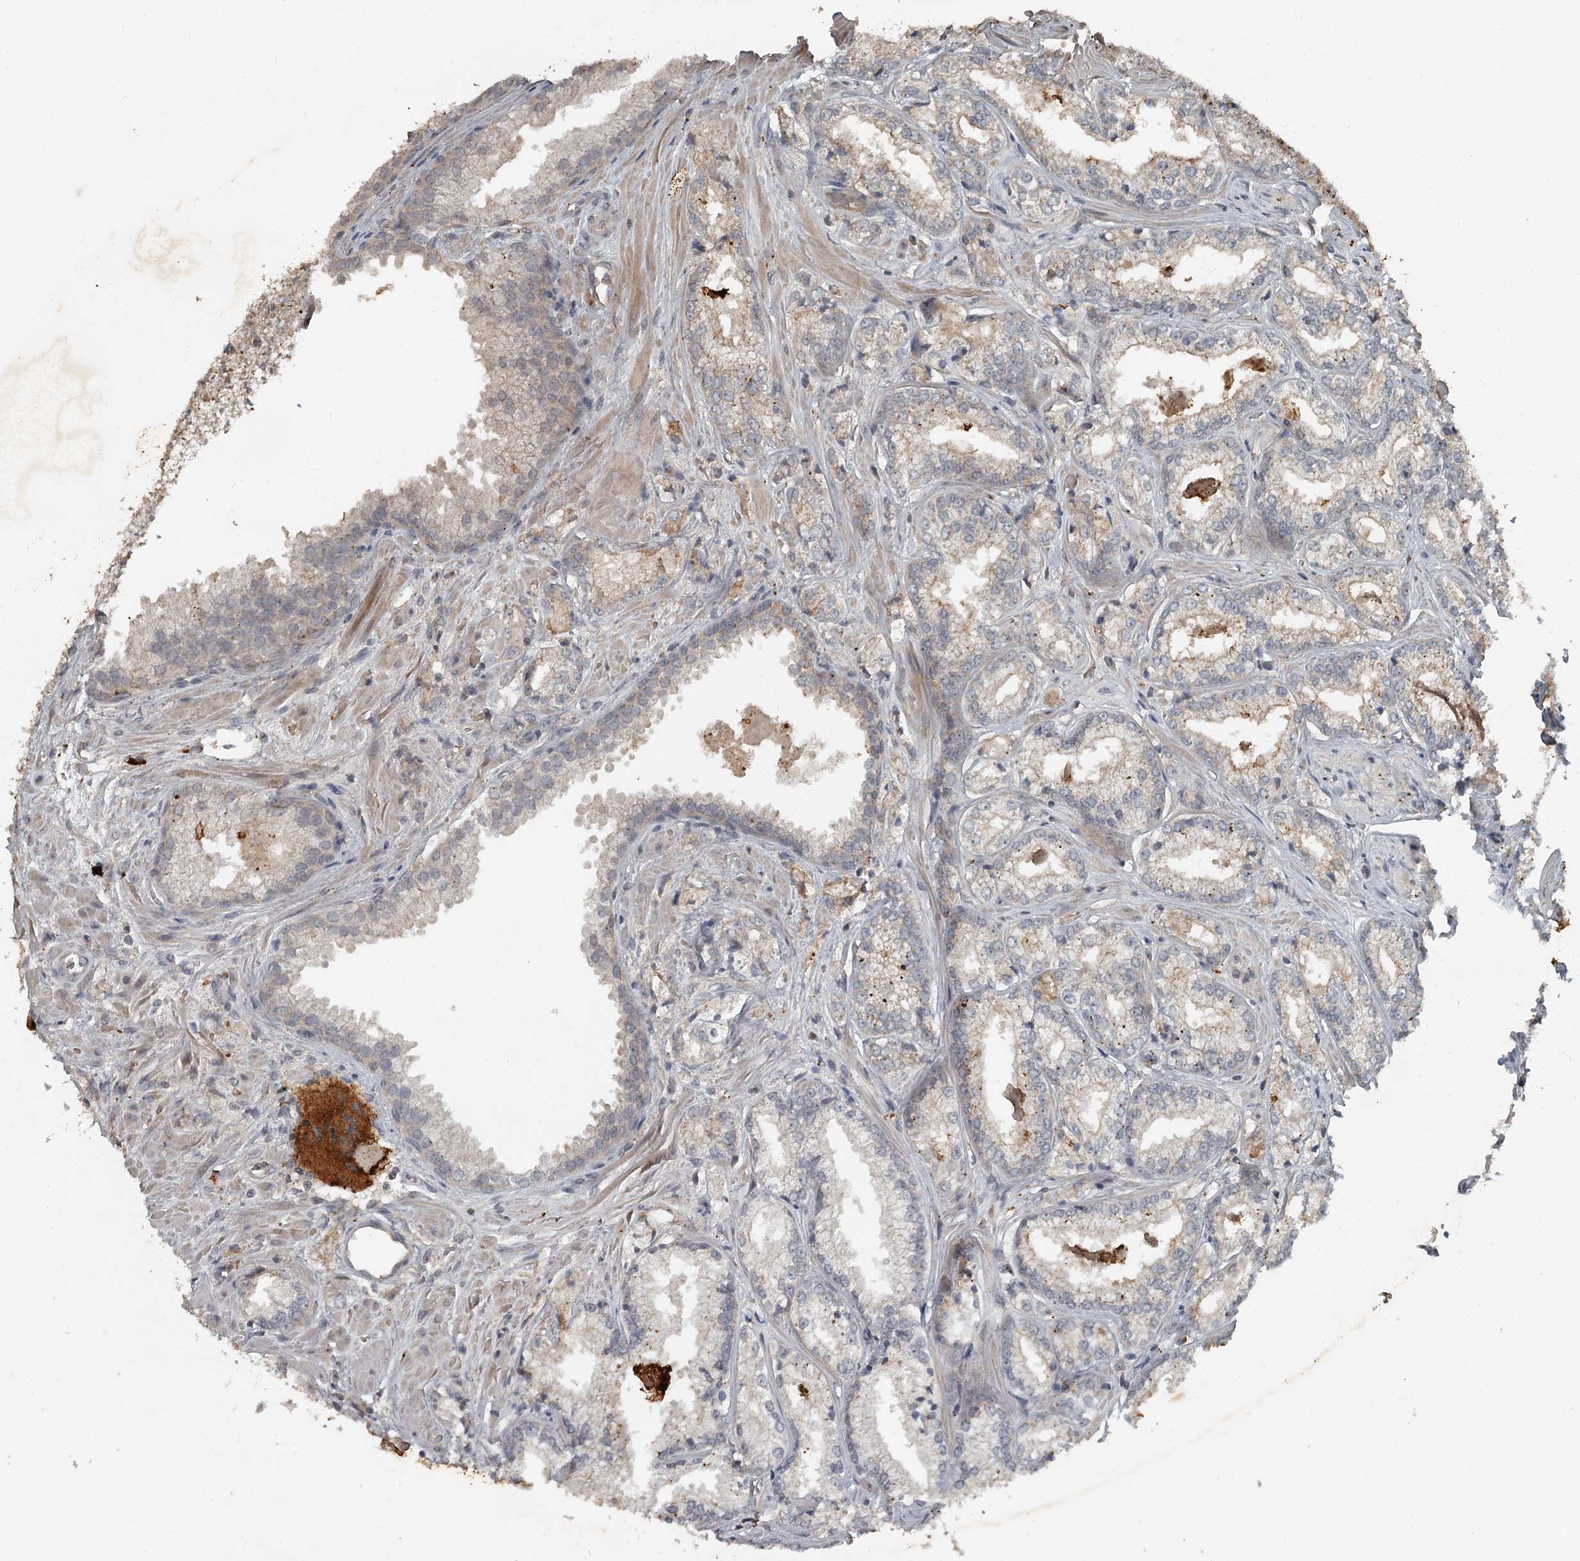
{"staining": {"intensity": "weak", "quantity": "<25%", "location": "cytoplasmic/membranous"}, "tissue": "prostate cancer", "cell_type": "Tumor cells", "image_type": "cancer", "snomed": [{"axis": "morphology", "description": "Adenocarcinoma, Low grade"}, {"axis": "topography", "description": "Prostate"}], "caption": "DAB (3,3'-diaminobenzidine) immunohistochemical staining of human low-grade adenocarcinoma (prostate) demonstrates no significant staining in tumor cells.", "gene": "SLC39A8", "patient": {"sex": "male", "age": 47}}